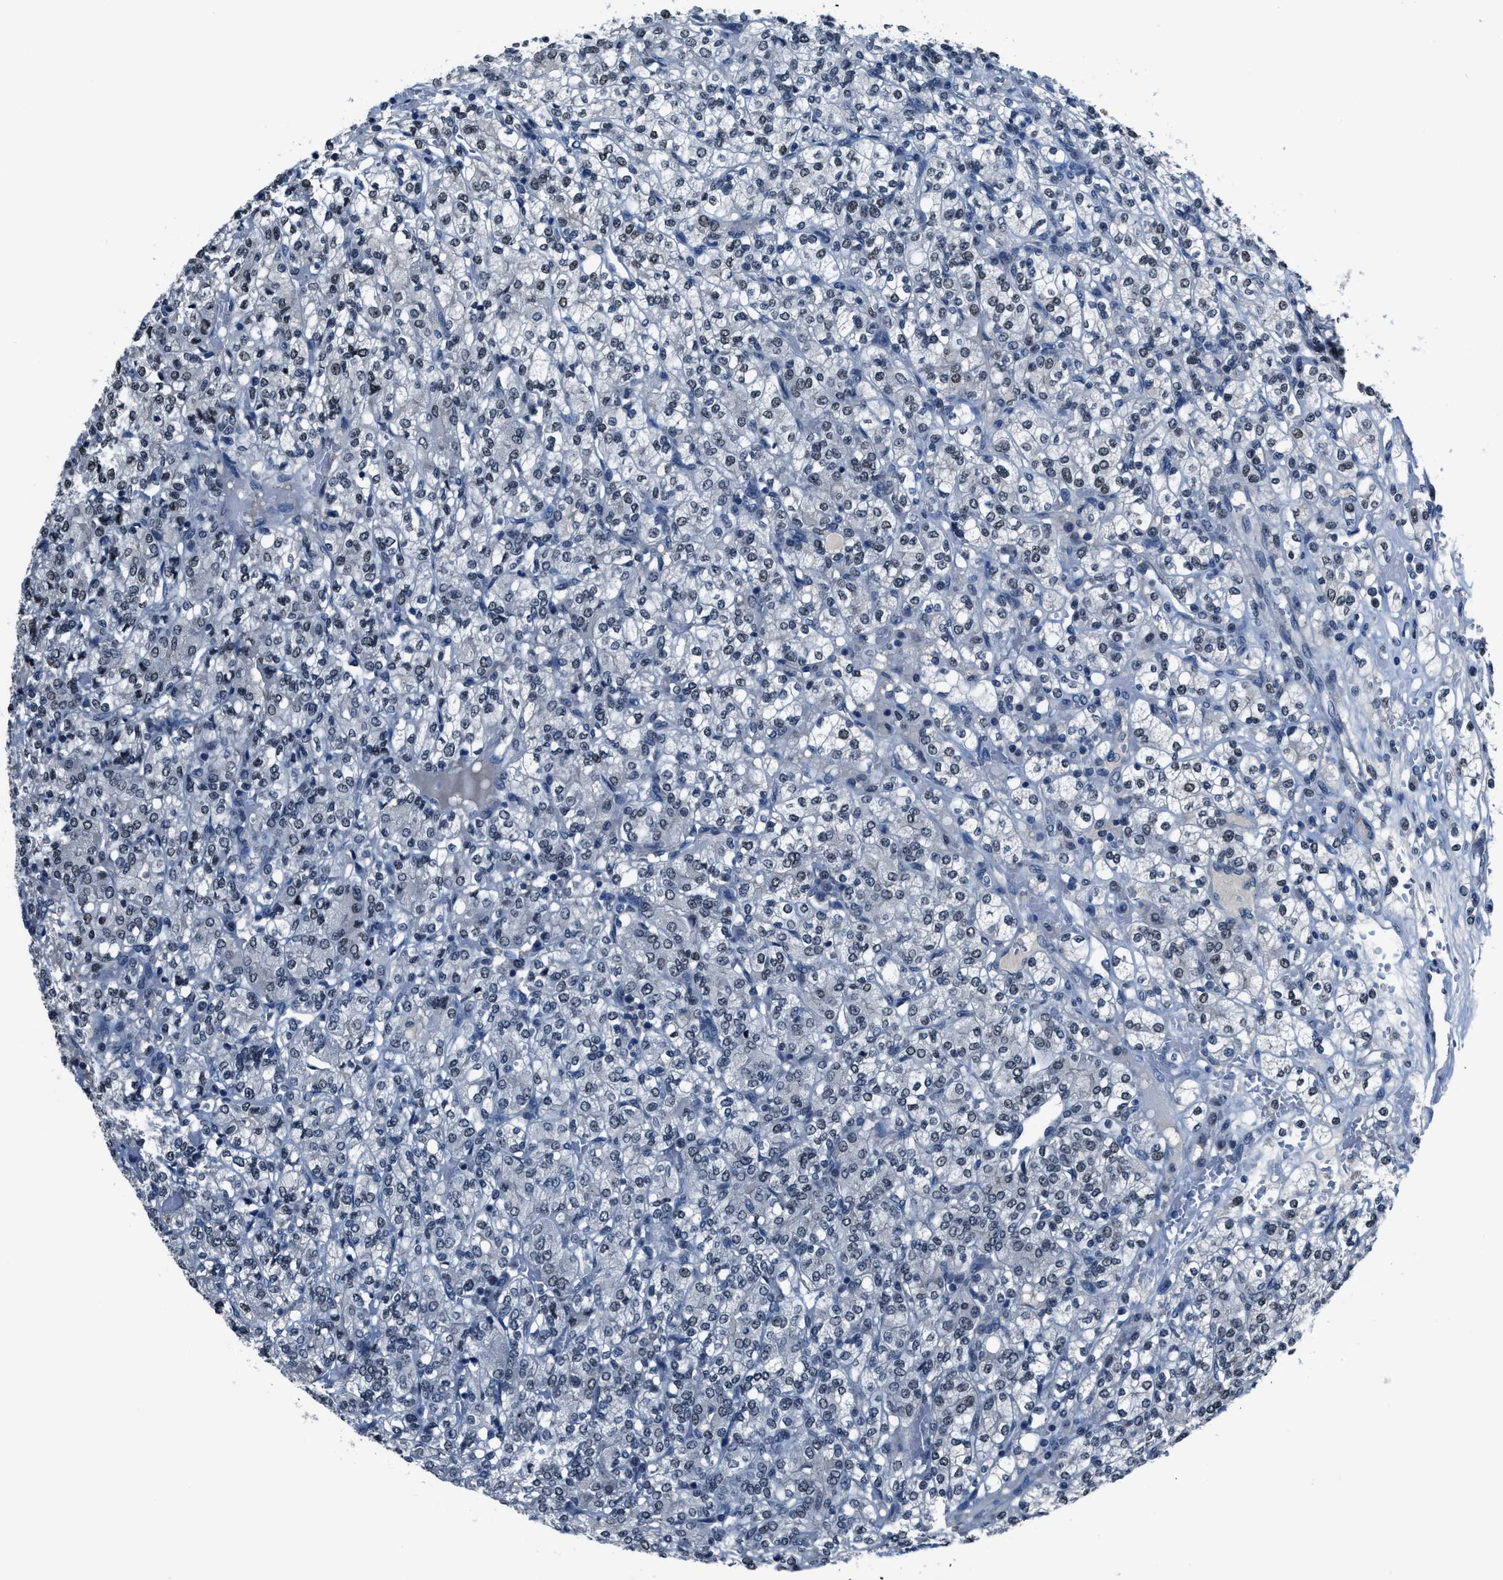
{"staining": {"intensity": "weak", "quantity": "25%-75%", "location": "nuclear"}, "tissue": "renal cancer", "cell_type": "Tumor cells", "image_type": "cancer", "snomed": [{"axis": "morphology", "description": "Adenocarcinoma, NOS"}, {"axis": "topography", "description": "Kidney"}], "caption": "A brown stain labels weak nuclear positivity of a protein in renal cancer tumor cells.", "gene": "DUSP19", "patient": {"sex": "male", "age": 77}}